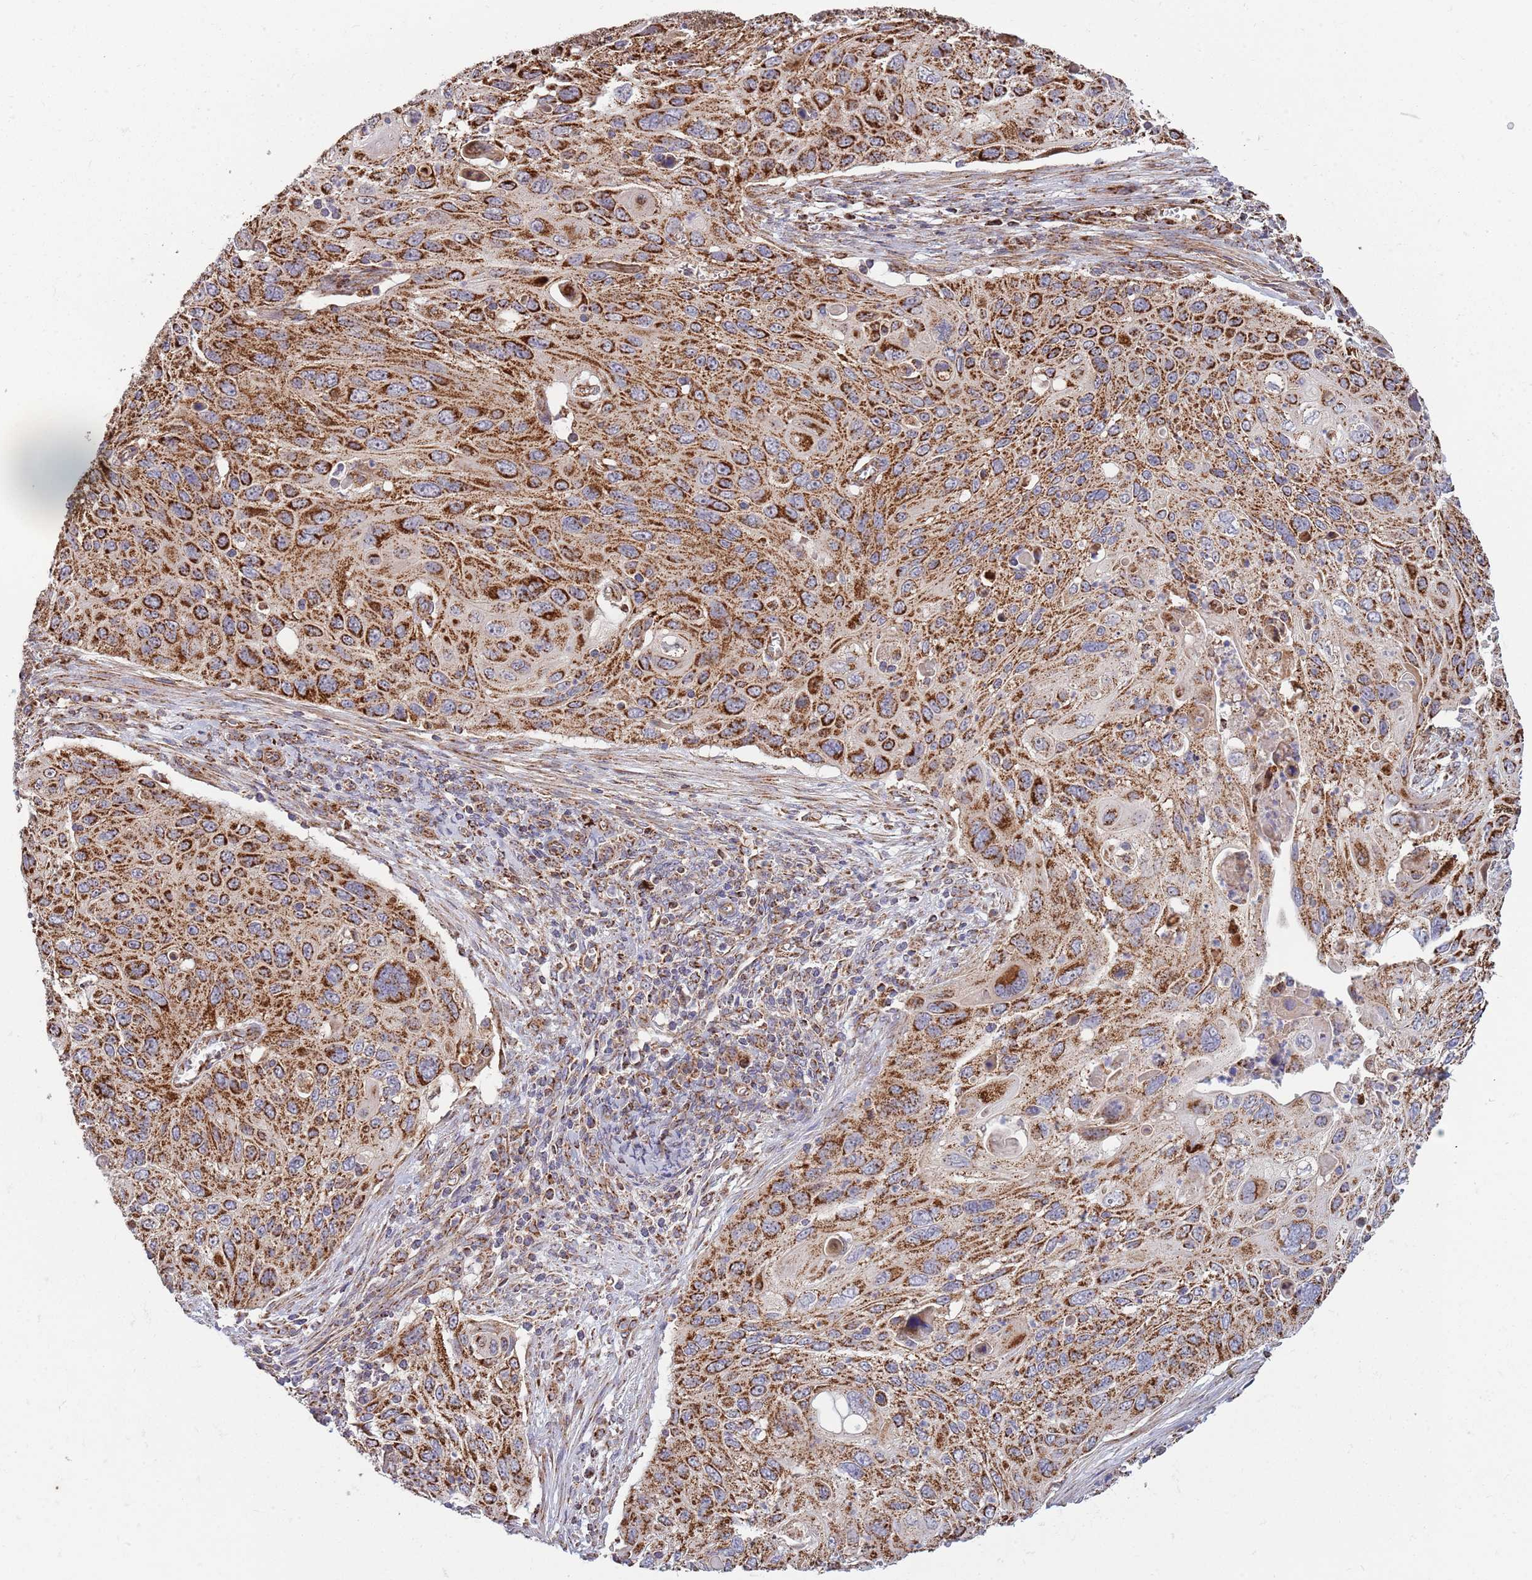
{"staining": {"intensity": "strong", "quantity": ">75%", "location": "cytoplasmic/membranous"}, "tissue": "cervical cancer", "cell_type": "Tumor cells", "image_type": "cancer", "snomed": [{"axis": "morphology", "description": "Squamous cell carcinoma, NOS"}, {"axis": "topography", "description": "Cervix"}], "caption": "About >75% of tumor cells in human cervical squamous cell carcinoma reveal strong cytoplasmic/membranous protein positivity as visualized by brown immunohistochemical staining.", "gene": "VPS16", "patient": {"sex": "female", "age": 70}}